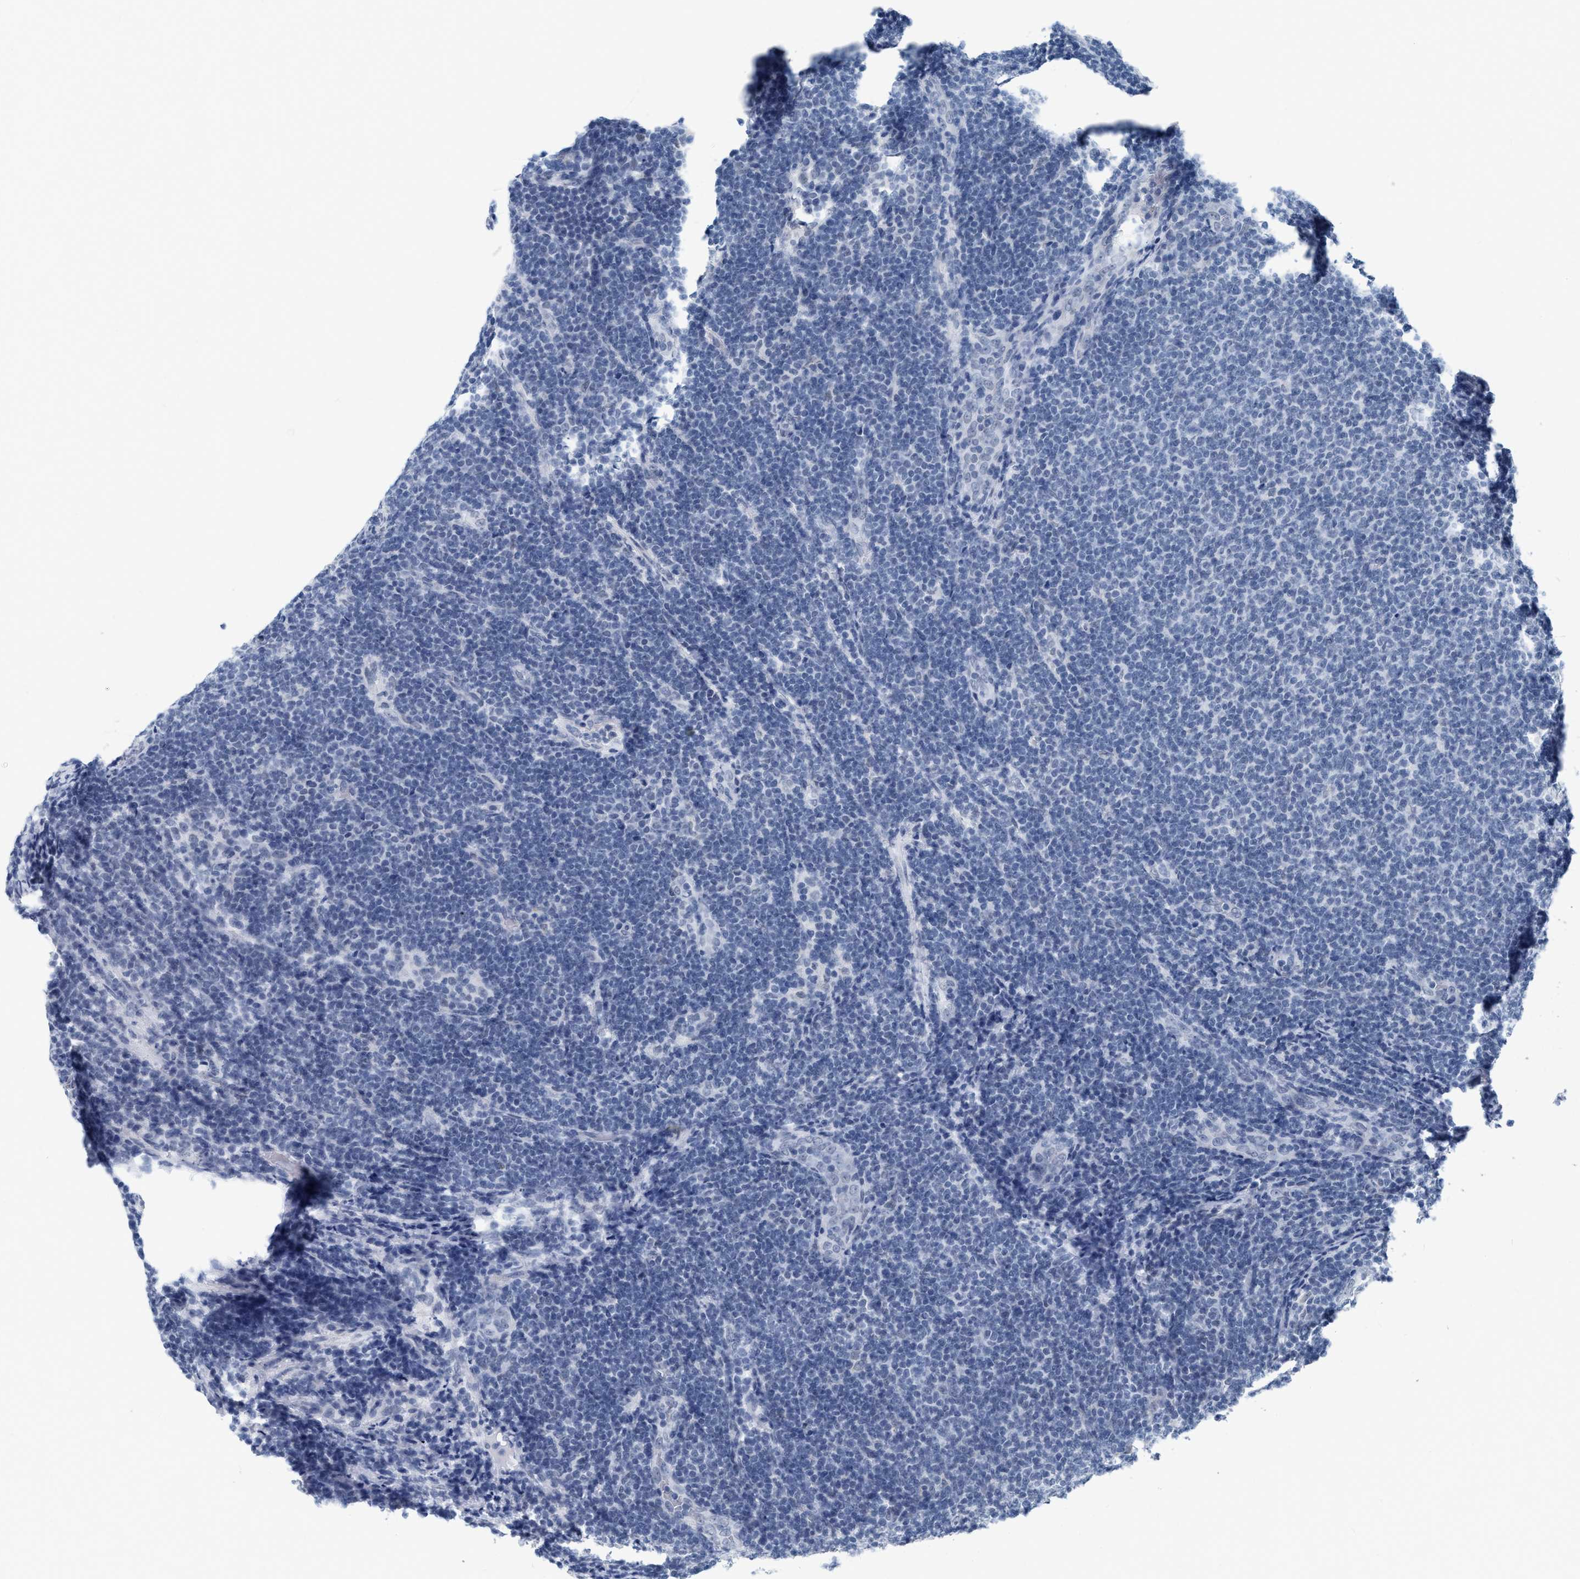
{"staining": {"intensity": "negative", "quantity": "none", "location": "none"}, "tissue": "lymphoma", "cell_type": "Tumor cells", "image_type": "cancer", "snomed": [{"axis": "morphology", "description": "Malignant lymphoma, non-Hodgkin's type, Low grade"}, {"axis": "topography", "description": "Lymph node"}], "caption": "Immunohistochemistry (IHC) of malignant lymphoma, non-Hodgkin's type (low-grade) reveals no staining in tumor cells.", "gene": "XIRP1", "patient": {"sex": "male", "age": 66}}